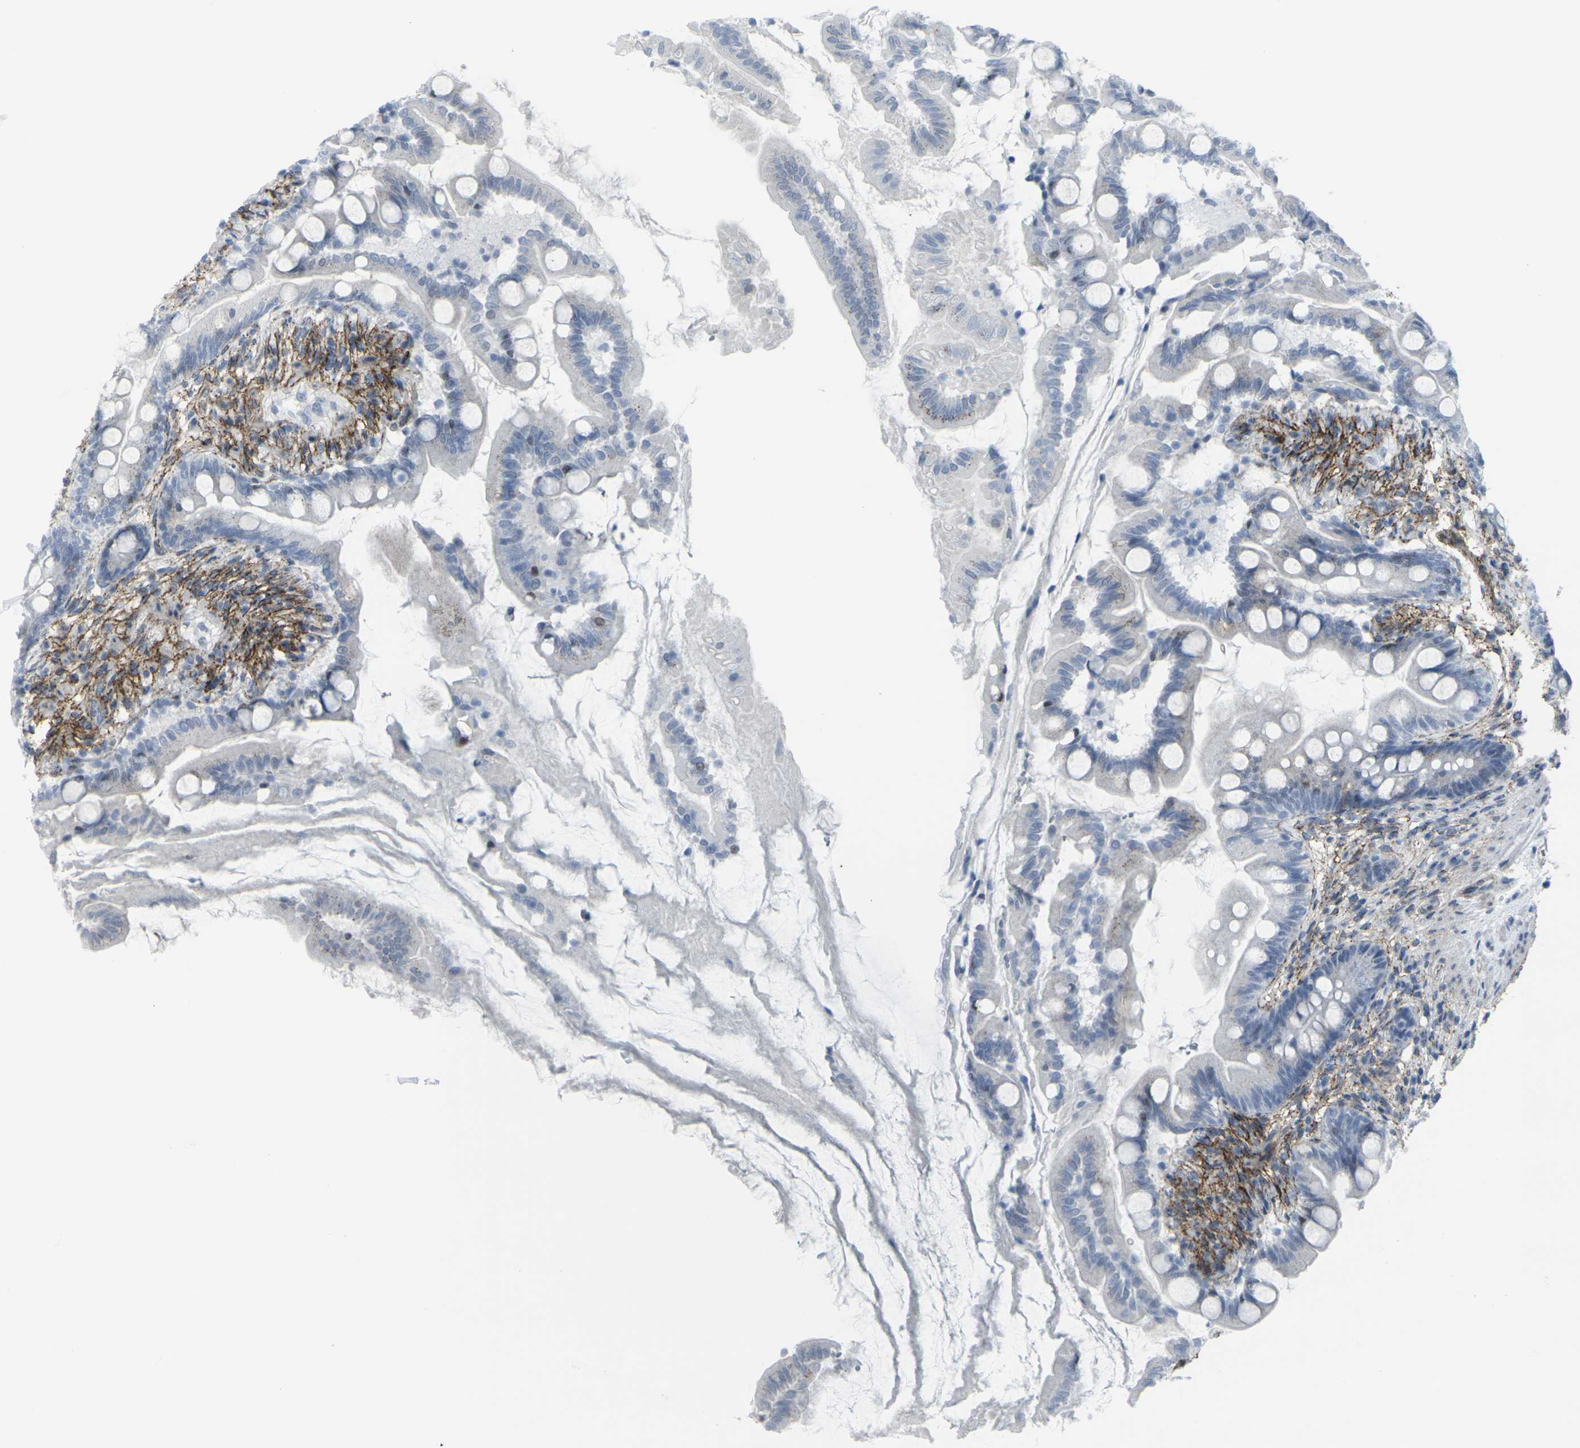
{"staining": {"intensity": "negative", "quantity": "none", "location": "none"}, "tissue": "small intestine", "cell_type": "Glandular cells", "image_type": "normal", "snomed": [{"axis": "morphology", "description": "Normal tissue, NOS"}, {"axis": "topography", "description": "Small intestine"}], "caption": "DAB (3,3'-diaminobenzidine) immunohistochemical staining of benign small intestine displays no significant staining in glandular cells. (Immunohistochemistry (ihc), brightfield microscopy, high magnification).", "gene": "CDH11", "patient": {"sex": "female", "age": 56}}